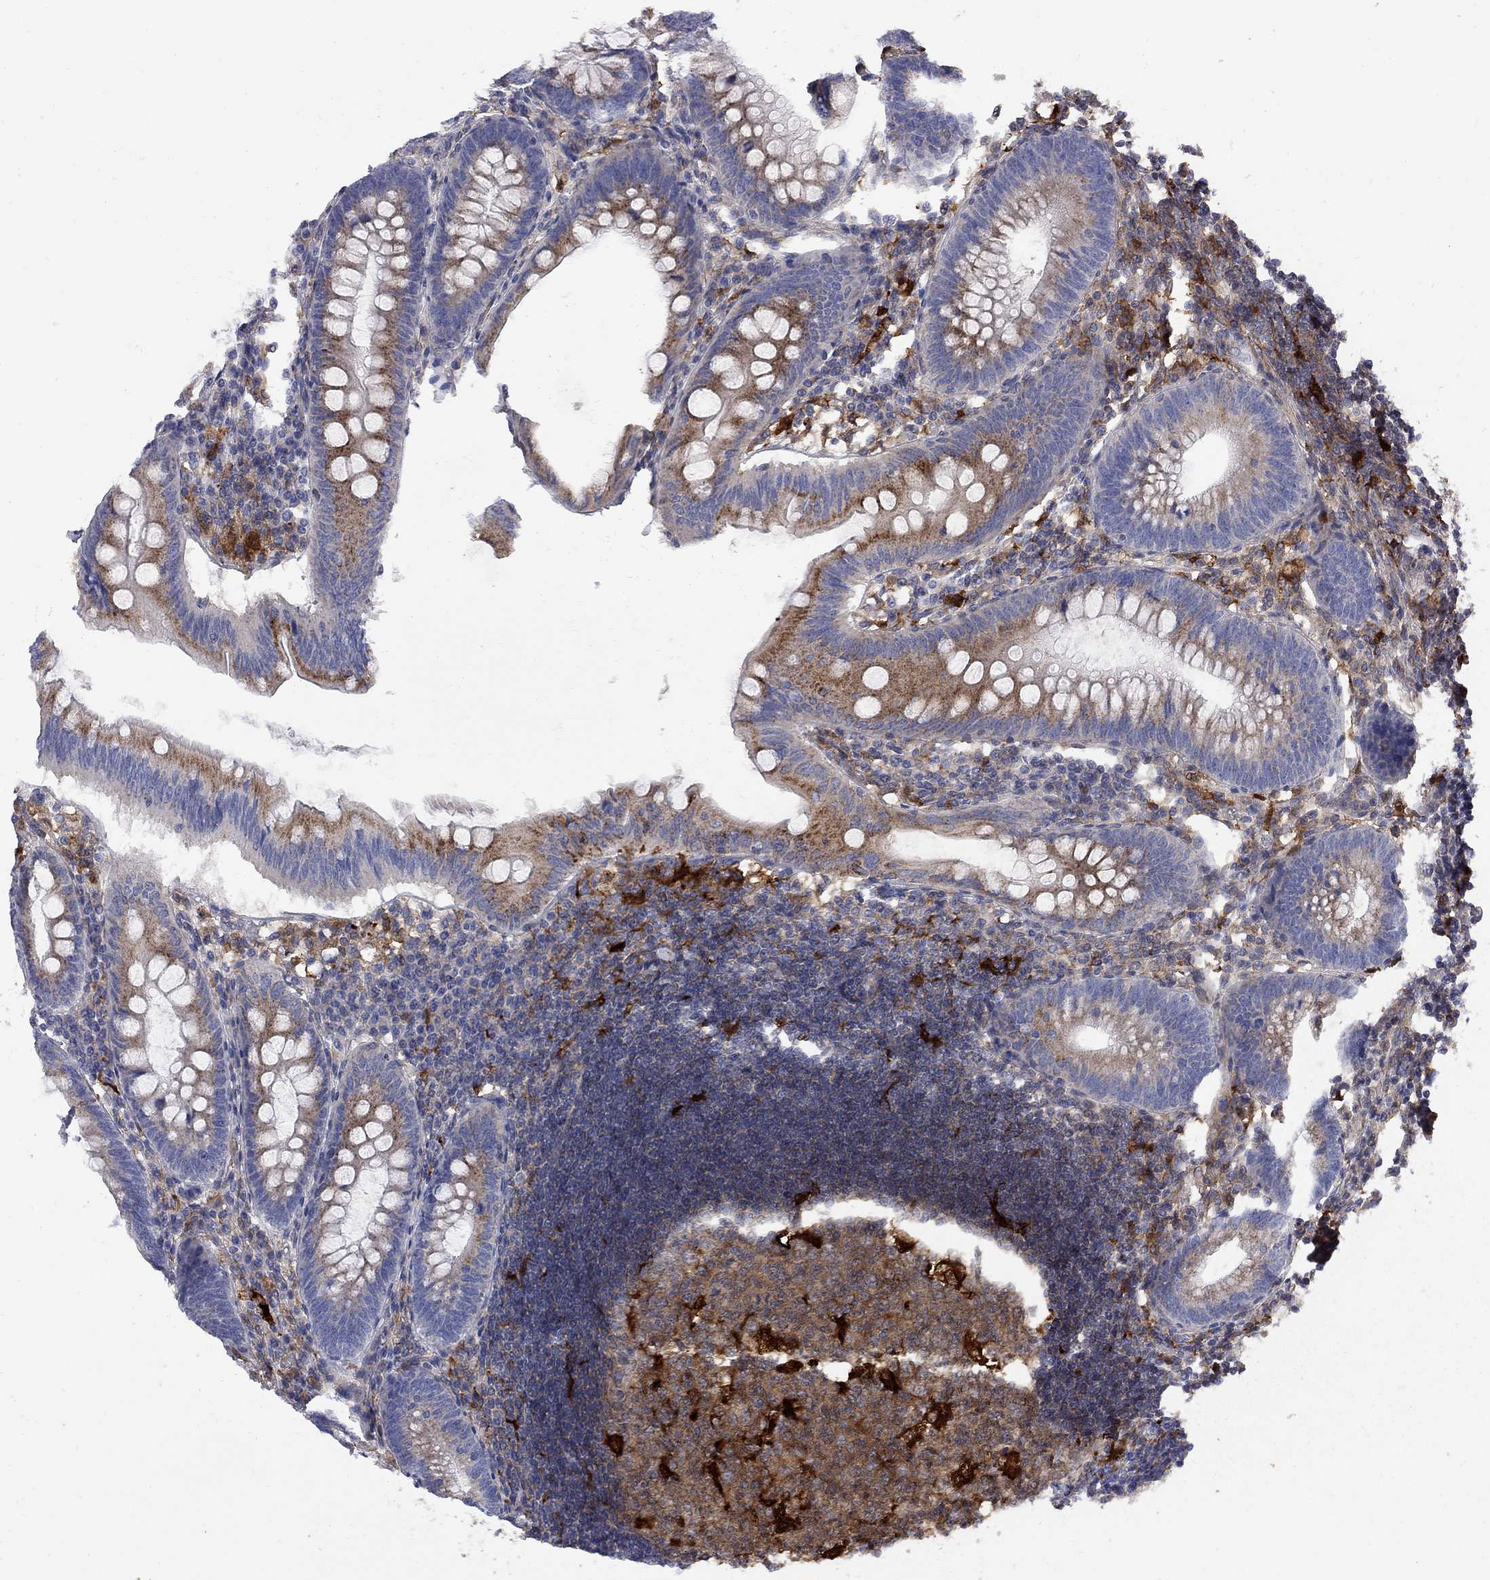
{"staining": {"intensity": "moderate", "quantity": "25%-75%", "location": "cytoplasmic/membranous"}, "tissue": "appendix", "cell_type": "Glandular cells", "image_type": "normal", "snomed": [{"axis": "morphology", "description": "Normal tissue, NOS"}, {"axis": "morphology", "description": "Inflammation, NOS"}, {"axis": "topography", "description": "Appendix"}], "caption": "IHC micrograph of benign appendix stained for a protein (brown), which reveals medium levels of moderate cytoplasmic/membranous positivity in about 25%-75% of glandular cells.", "gene": "MTHFR", "patient": {"sex": "male", "age": 16}}